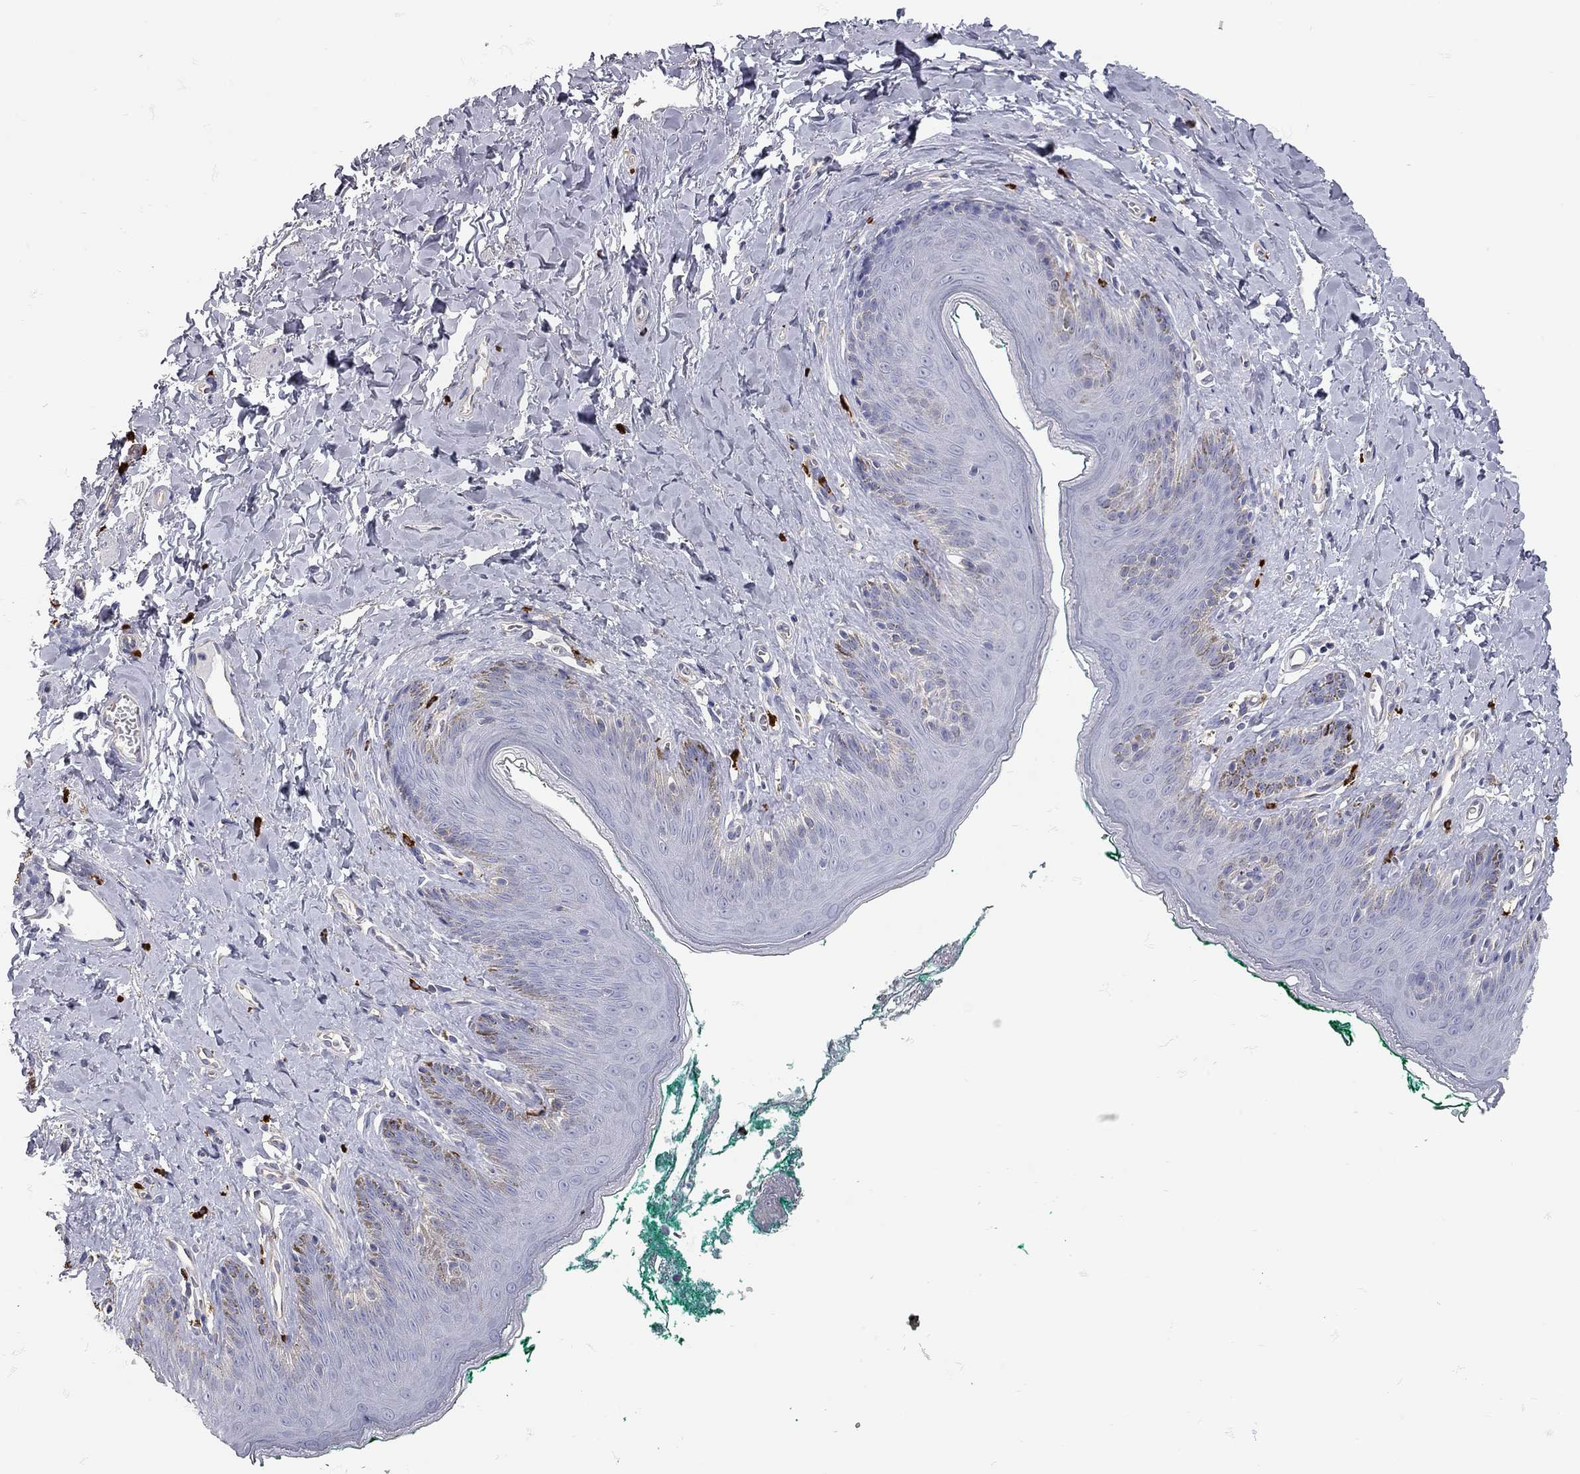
{"staining": {"intensity": "negative", "quantity": "none", "location": "none"}, "tissue": "skin", "cell_type": "Epidermal cells", "image_type": "normal", "snomed": [{"axis": "morphology", "description": "Normal tissue, NOS"}, {"axis": "topography", "description": "Vulva"}], "caption": "IHC photomicrograph of normal human skin stained for a protein (brown), which displays no staining in epidermal cells.", "gene": "C10orf90", "patient": {"sex": "female", "age": 66}}